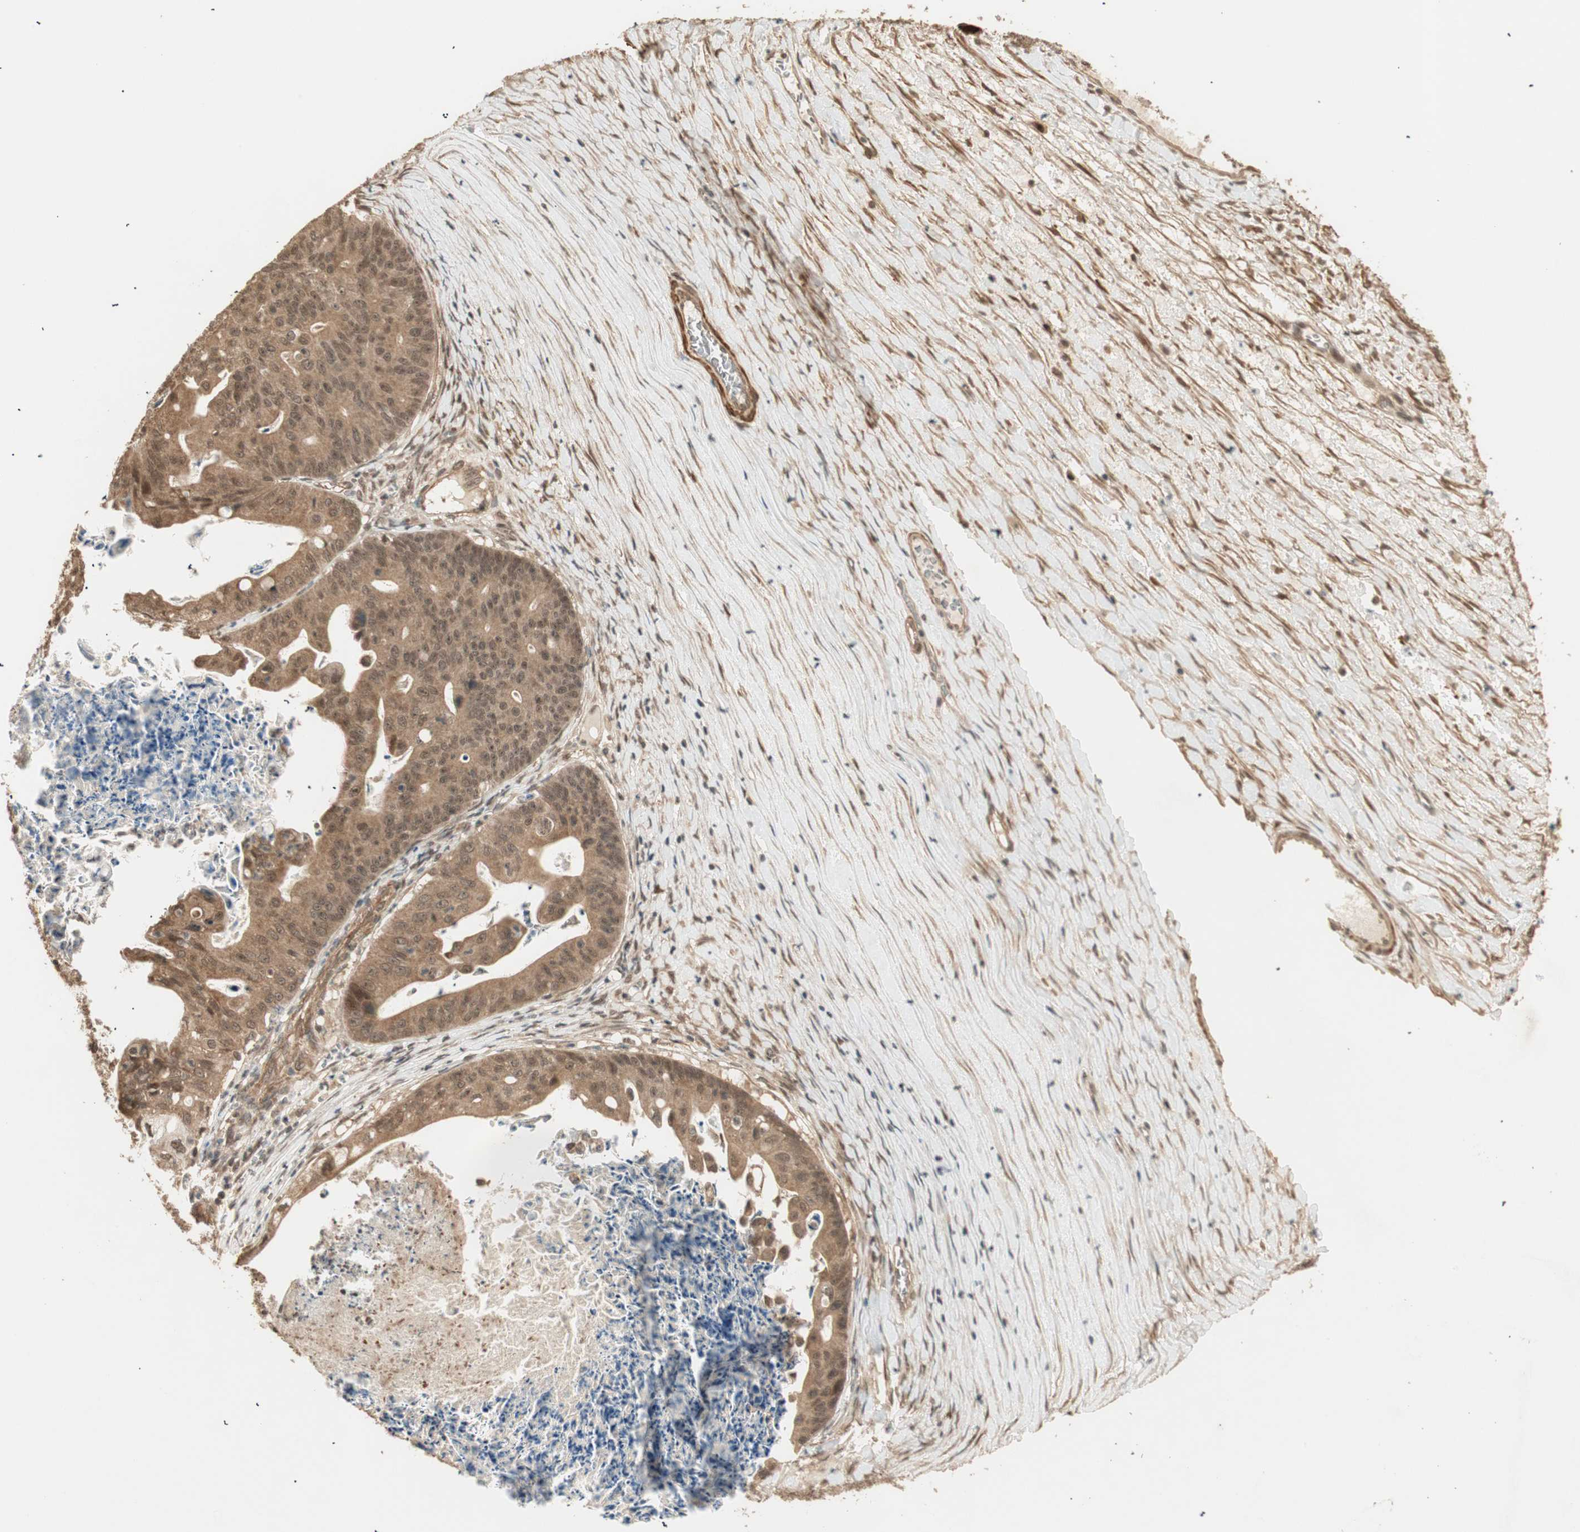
{"staining": {"intensity": "moderate", "quantity": ">75%", "location": "cytoplasmic/membranous,nuclear"}, "tissue": "ovarian cancer", "cell_type": "Tumor cells", "image_type": "cancer", "snomed": [{"axis": "morphology", "description": "Cystadenocarcinoma, mucinous, NOS"}, {"axis": "topography", "description": "Ovary"}], "caption": "Immunohistochemical staining of ovarian cancer (mucinous cystadenocarcinoma) exhibits medium levels of moderate cytoplasmic/membranous and nuclear protein positivity in approximately >75% of tumor cells.", "gene": "ZSCAN31", "patient": {"sex": "female", "age": 37}}